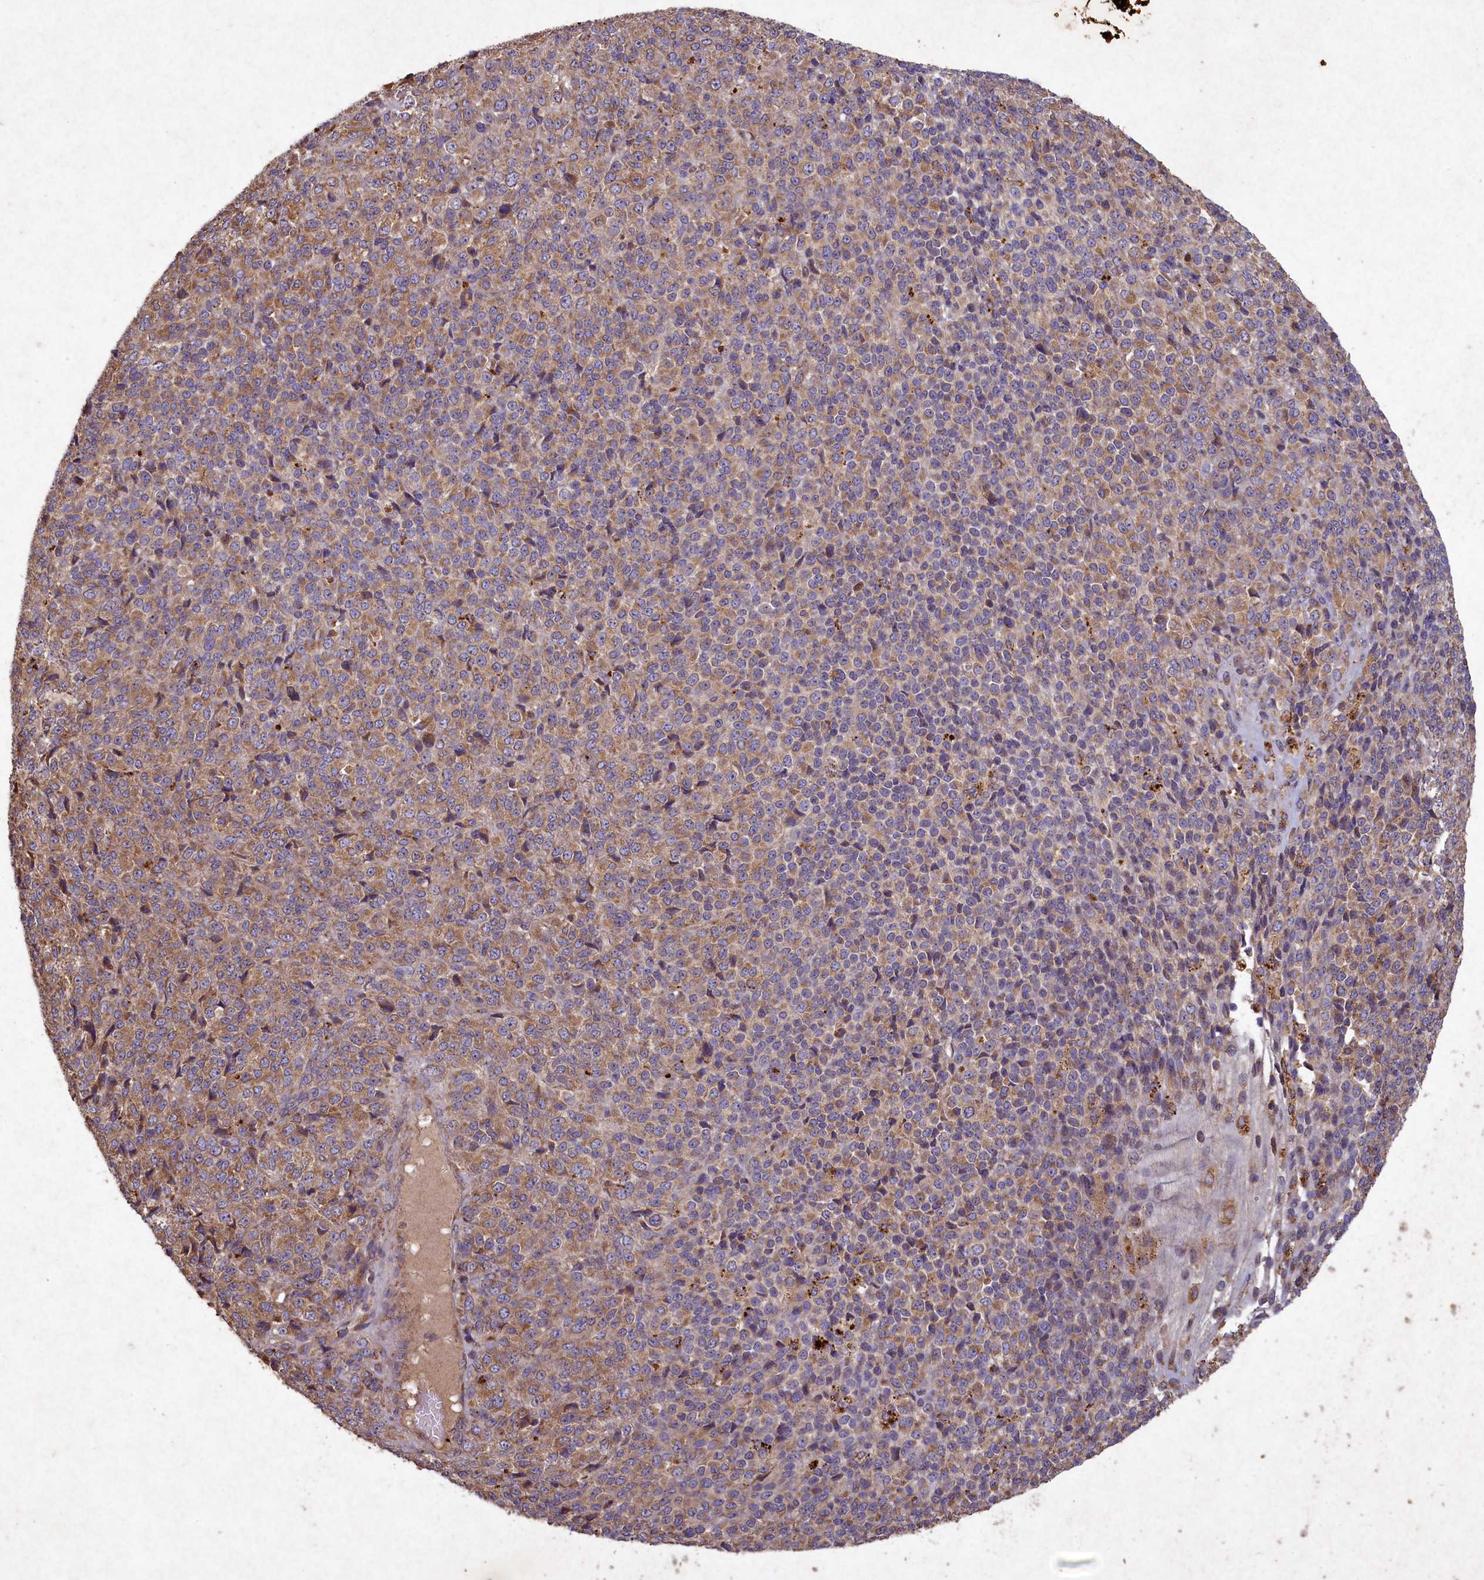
{"staining": {"intensity": "moderate", "quantity": ">75%", "location": "cytoplasmic/membranous"}, "tissue": "melanoma", "cell_type": "Tumor cells", "image_type": "cancer", "snomed": [{"axis": "morphology", "description": "Malignant melanoma, Metastatic site"}, {"axis": "topography", "description": "Brain"}], "caption": "This is a micrograph of immunohistochemistry (IHC) staining of melanoma, which shows moderate staining in the cytoplasmic/membranous of tumor cells.", "gene": "CIAO2B", "patient": {"sex": "female", "age": 56}}